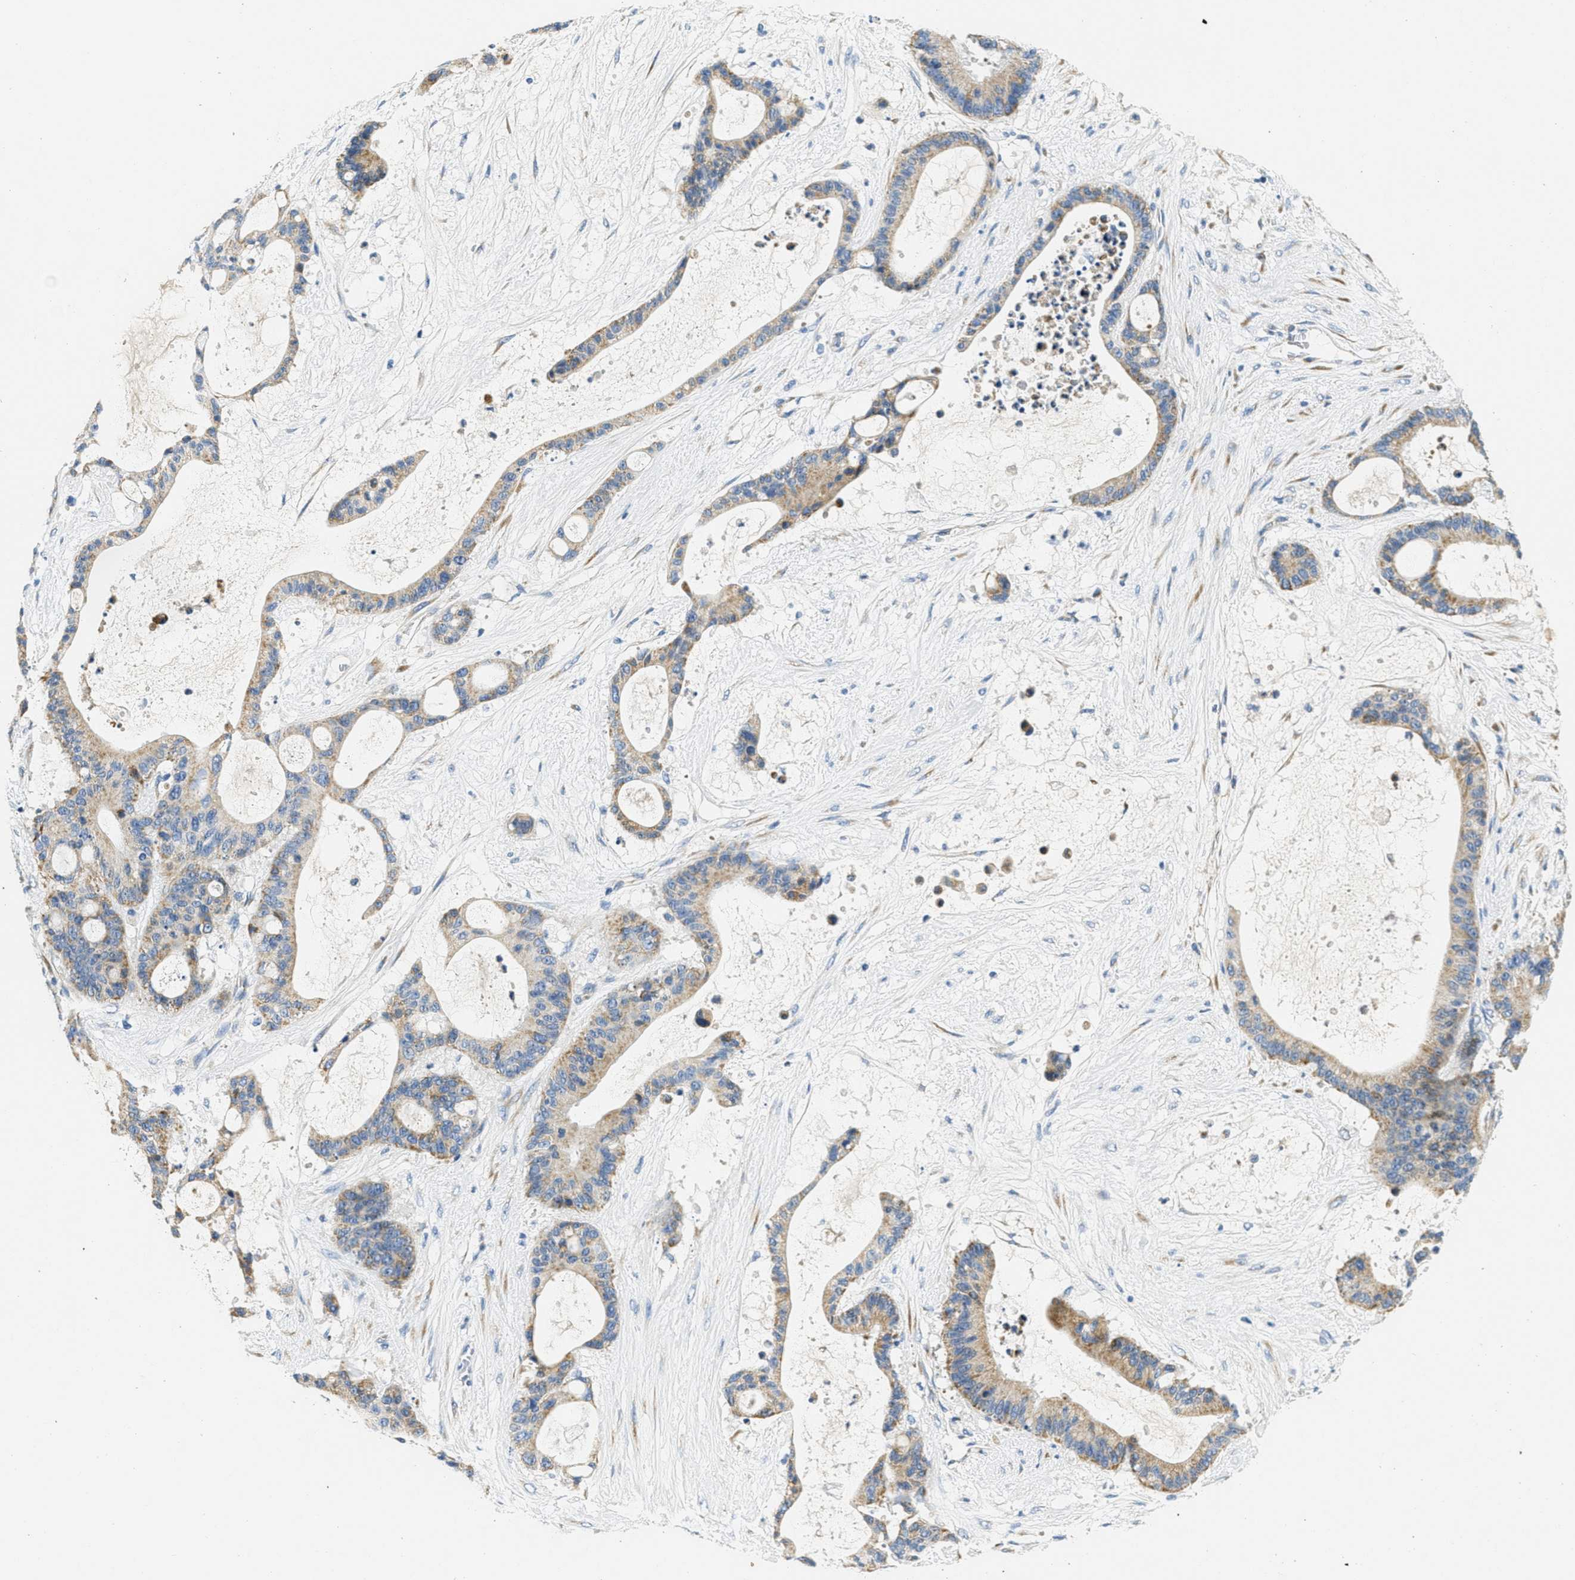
{"staining": {"intensity": "moderate", "quantity": "25%-75%", "location": "cytoplasmic/membranous"}, "tissue": "liver cancer", "cell_type": "Tumor cells", "image_type": "cancer", "snomed": [{"axis": "morphology", "description": "Cholangiocarcinoma"}, {"axis": "topography", "description": "Liver"}], "caption": "Immunohistochemistry (IHC) (DAB (3,3'-diaminobenzidine)) staining of cholangiocarcinoma (liver) displays moderate cytoplasmic/membranous protein staining in about 25%-75% of tumor cells.", "gene": "CA4", "patient": {"sex": "female", "age": 73}}